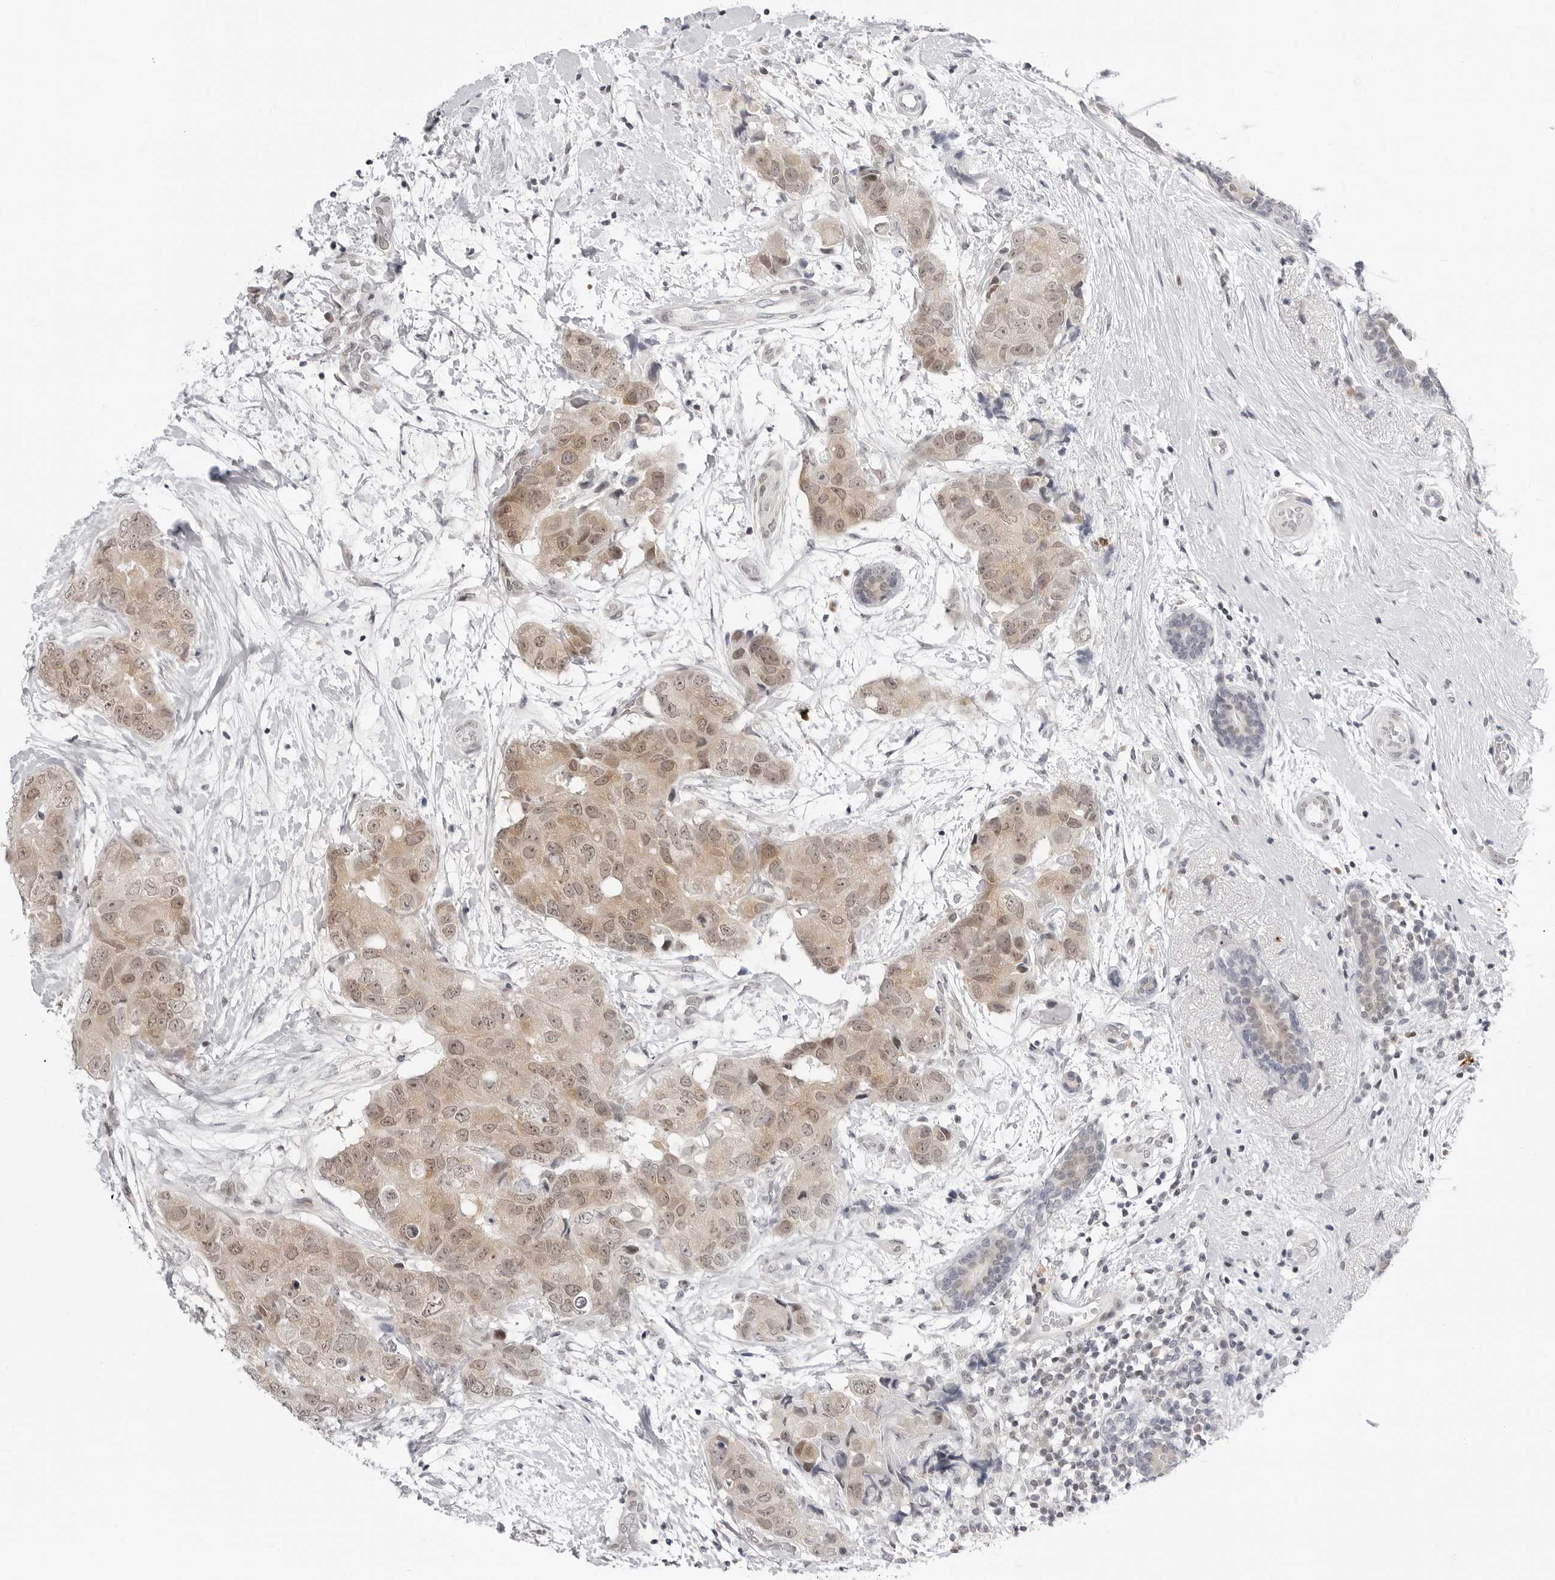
{"staining": {"intensity": "weak", "quantity": ">75%", "location": "cytoplasmic/membranous,nuclear"}, "tissue": "breast cancer", "cell_type": "Tumor cells", "image_type": "cancer", "snomed": [{"axis": "morphology", "description": "Duct carcinoma"}, {"axis": "topography", "description": "Breast"}], "caption": "The immunohistochemical stain labels weak cytoplasmic/membranous and nuclear expression in tumor cells of infiltrating ductal carcinoma (breast) tissue. The protein of interest is shown in brown color, while the nuclei are stained blue.", "gene": "PPP2R5C", "patient": {"sex": "female", "age": 62}}